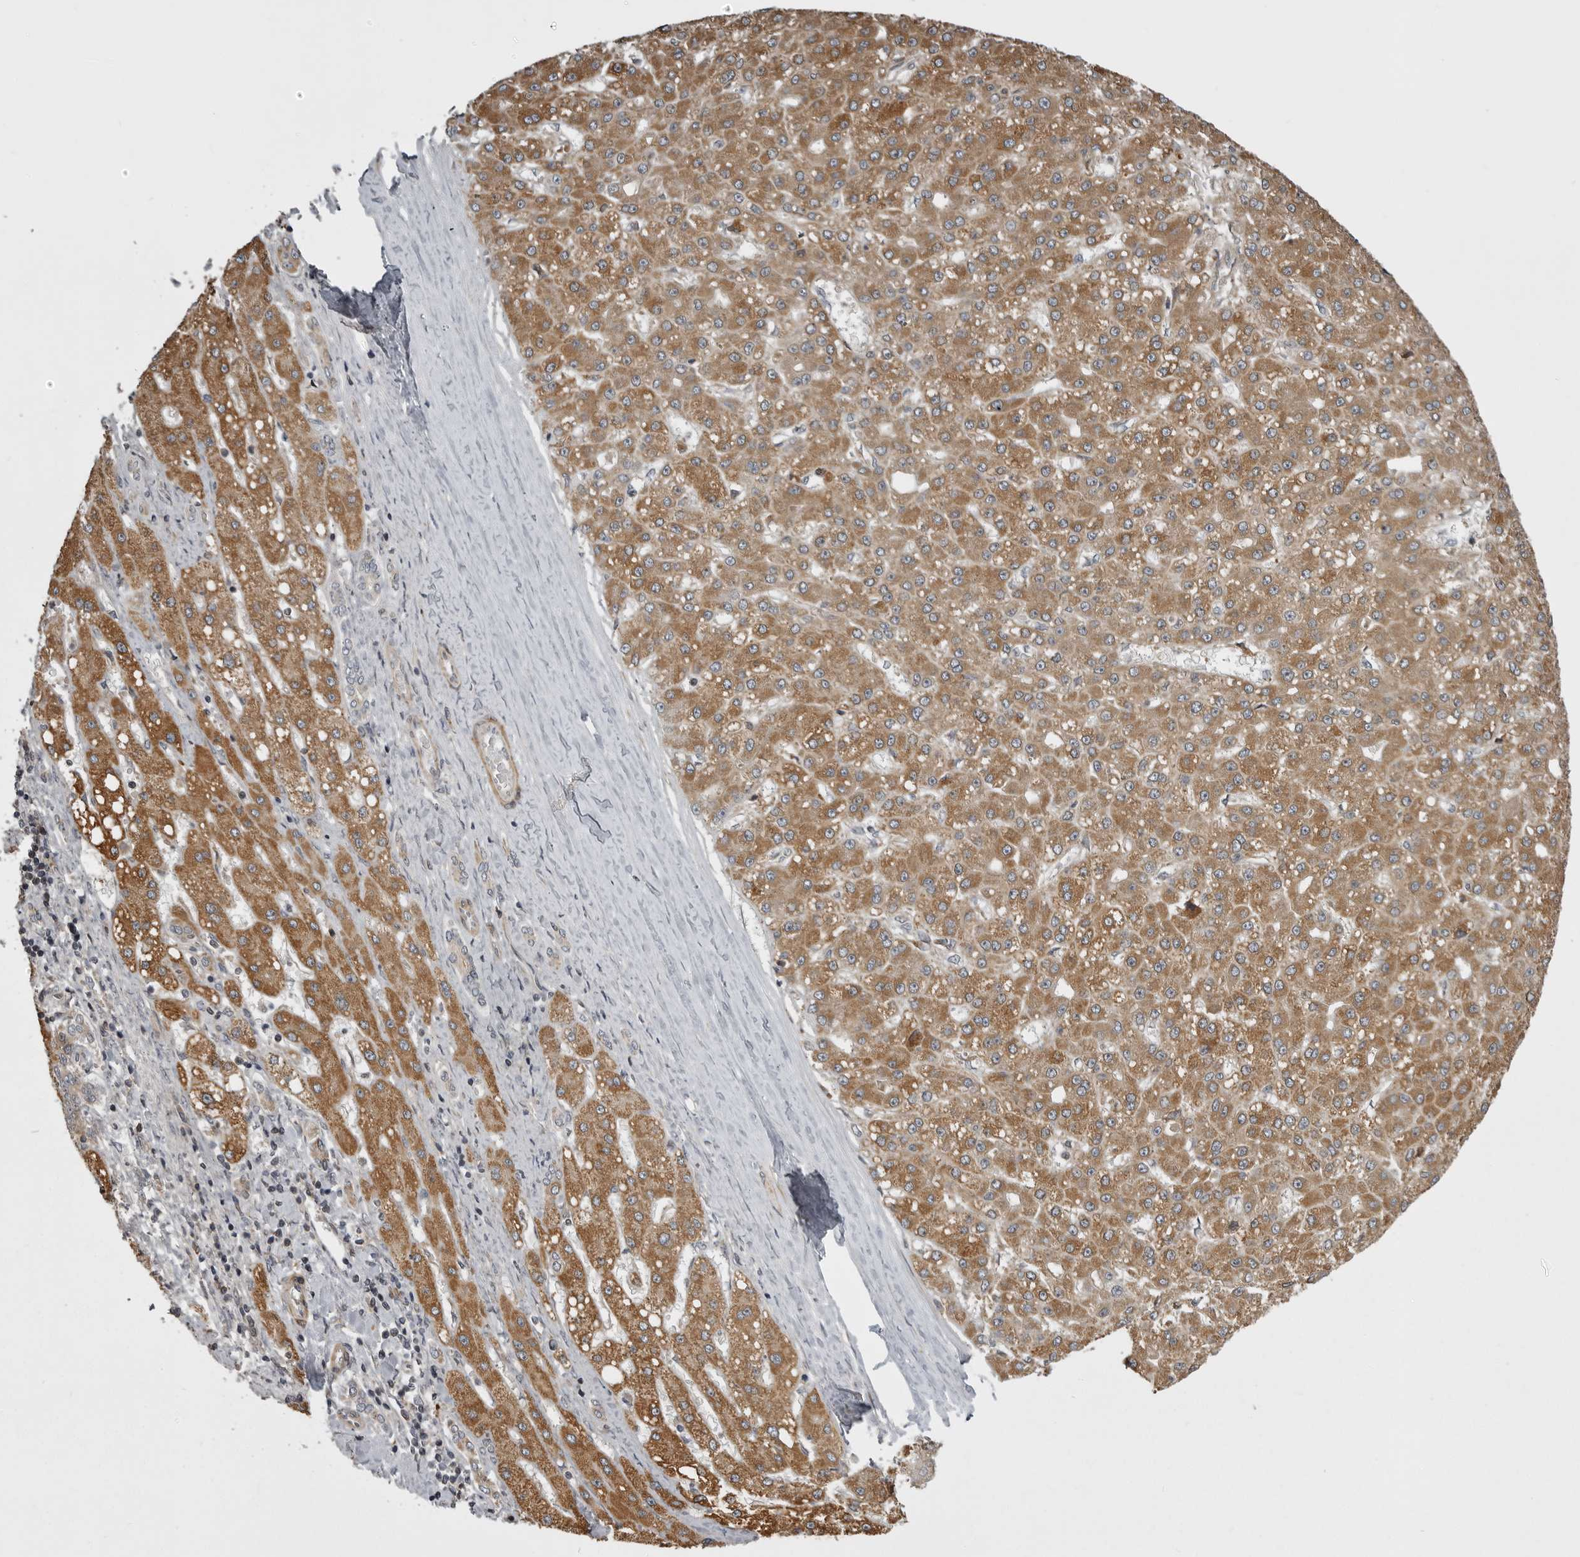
{"staining": {"intensity": "moderate", "quantity": ">75%", "location": "cytoplasmic/membranous"}, "tissue": "liver cancer", "cell_type": "Tumor cells", "image_type": "cancer", "snomed": [{"axis": "morphology", "description": "Carcinoma, Hepatocellular, NOS"}, {"axis": "topography", "description": "Liver"}], "caption": "High-power microscopy captured an immunohistochemistry (IHC) image of liver cancer, revealing moderate cytoplasmic/membranous positivity in approximately >75% of tumor cells. (brown staining indicates protein expression, while blue staining denotes nuclei).", "gene": "ZNRF1", "patient": {"sex": "male", "age": 67}}